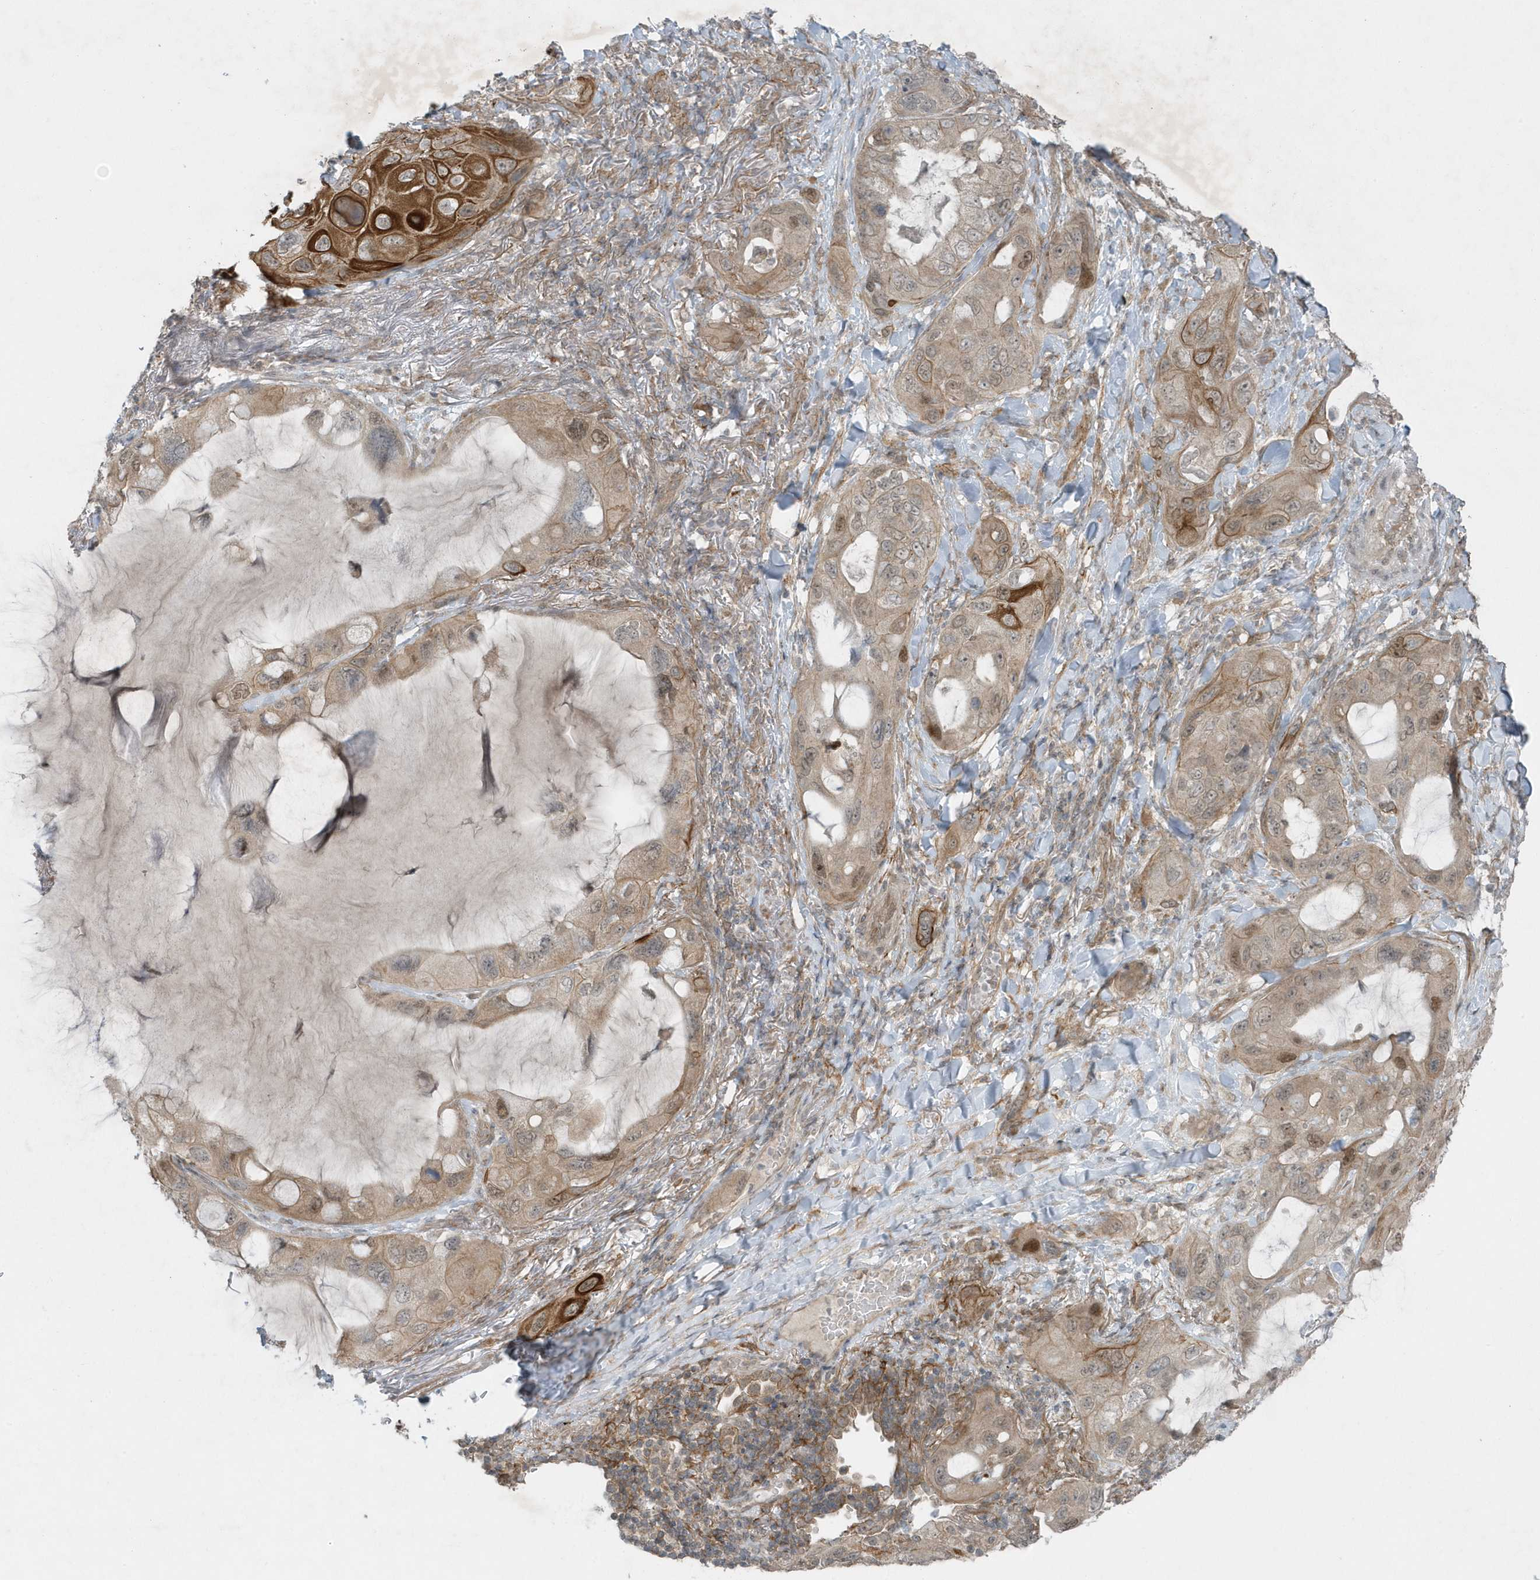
{"staining": {"intensity": "strong", "quantity": "<25%", "location": "cytoplasmic/membranous"}, "tissue": "lung cancer", "cell_type": "Tumor cells", "image_type": "cancer", "snomed": [{"axis": "morphology", "description": "Squamous cell carcinoma, NOS"}, {"axis": "topography", "description": "Lung"}], "caption": "The image exhibits a brown stain indicating the presence of a protein in the cytoplasmic/membranous of tumor cells in squamous cell carcinoma (lung).", "gene": "PARD3B", "patient": {"sex": "female", "age": 73}}